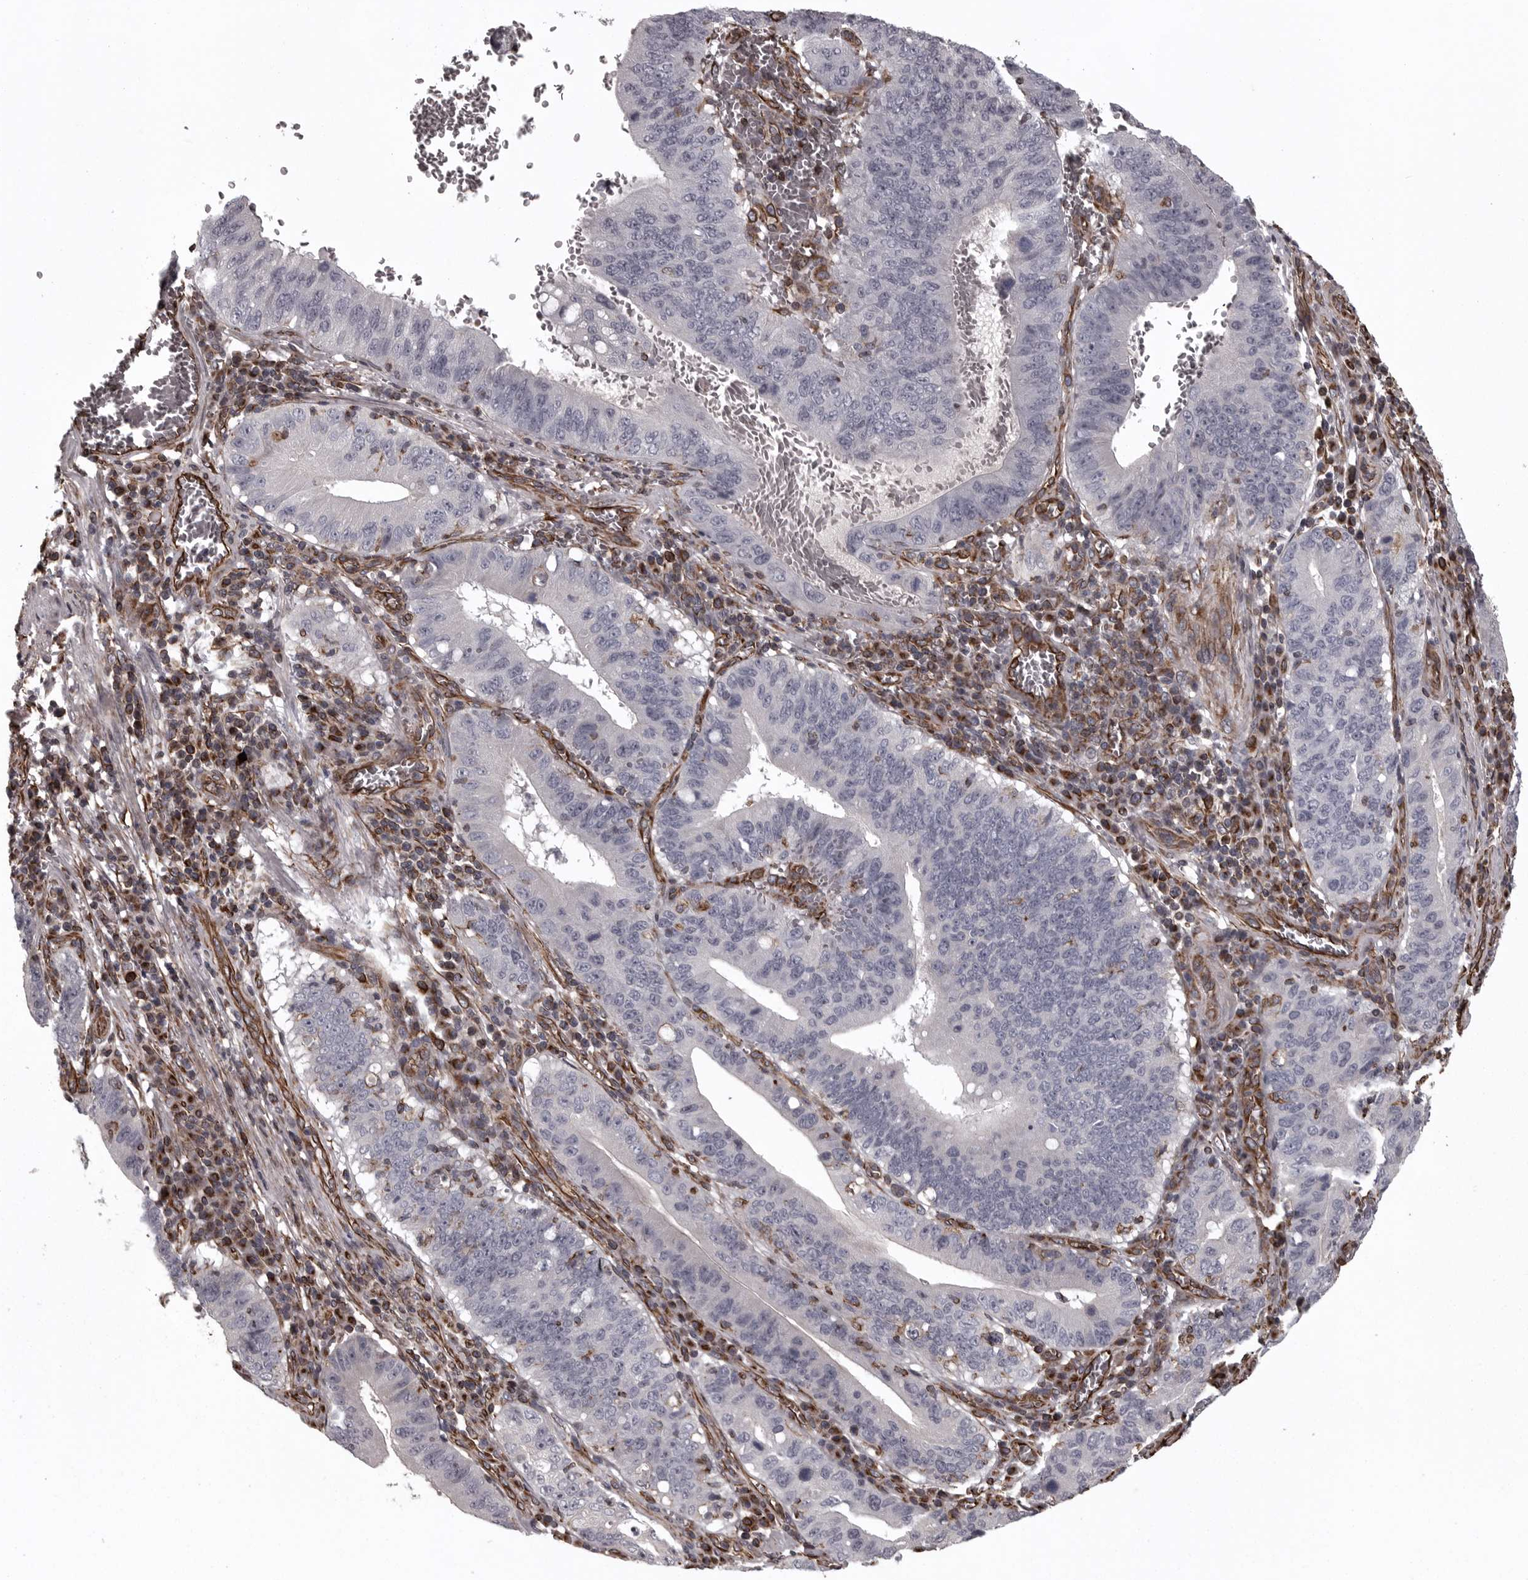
{"staining": {"intensity": "negative", "quantity": "none", "location": "none"}, "tissue": "stomach cancer", "cell_type": "Tumor cells", "image_type": "cancer", "snomed": [{"axis": "morphology", "description": "Adenocarcinoma, NOS"}, {"axis": "topography", "description": "Stomach"}, {"axis": "topography", "description": "Gastric cardia"}], "caption": "Immunohistochemistry (IHC) of human adenocarcinoma (stomach) exhibits no staining in tumor cells. (Stains: DAB immunohistochemistry with hematoxylin counter stain, Microscopy: brightfield microscopy at high magnification).", "gene": "FAAP100", "patient": {"sex": "male", "age": 59}}